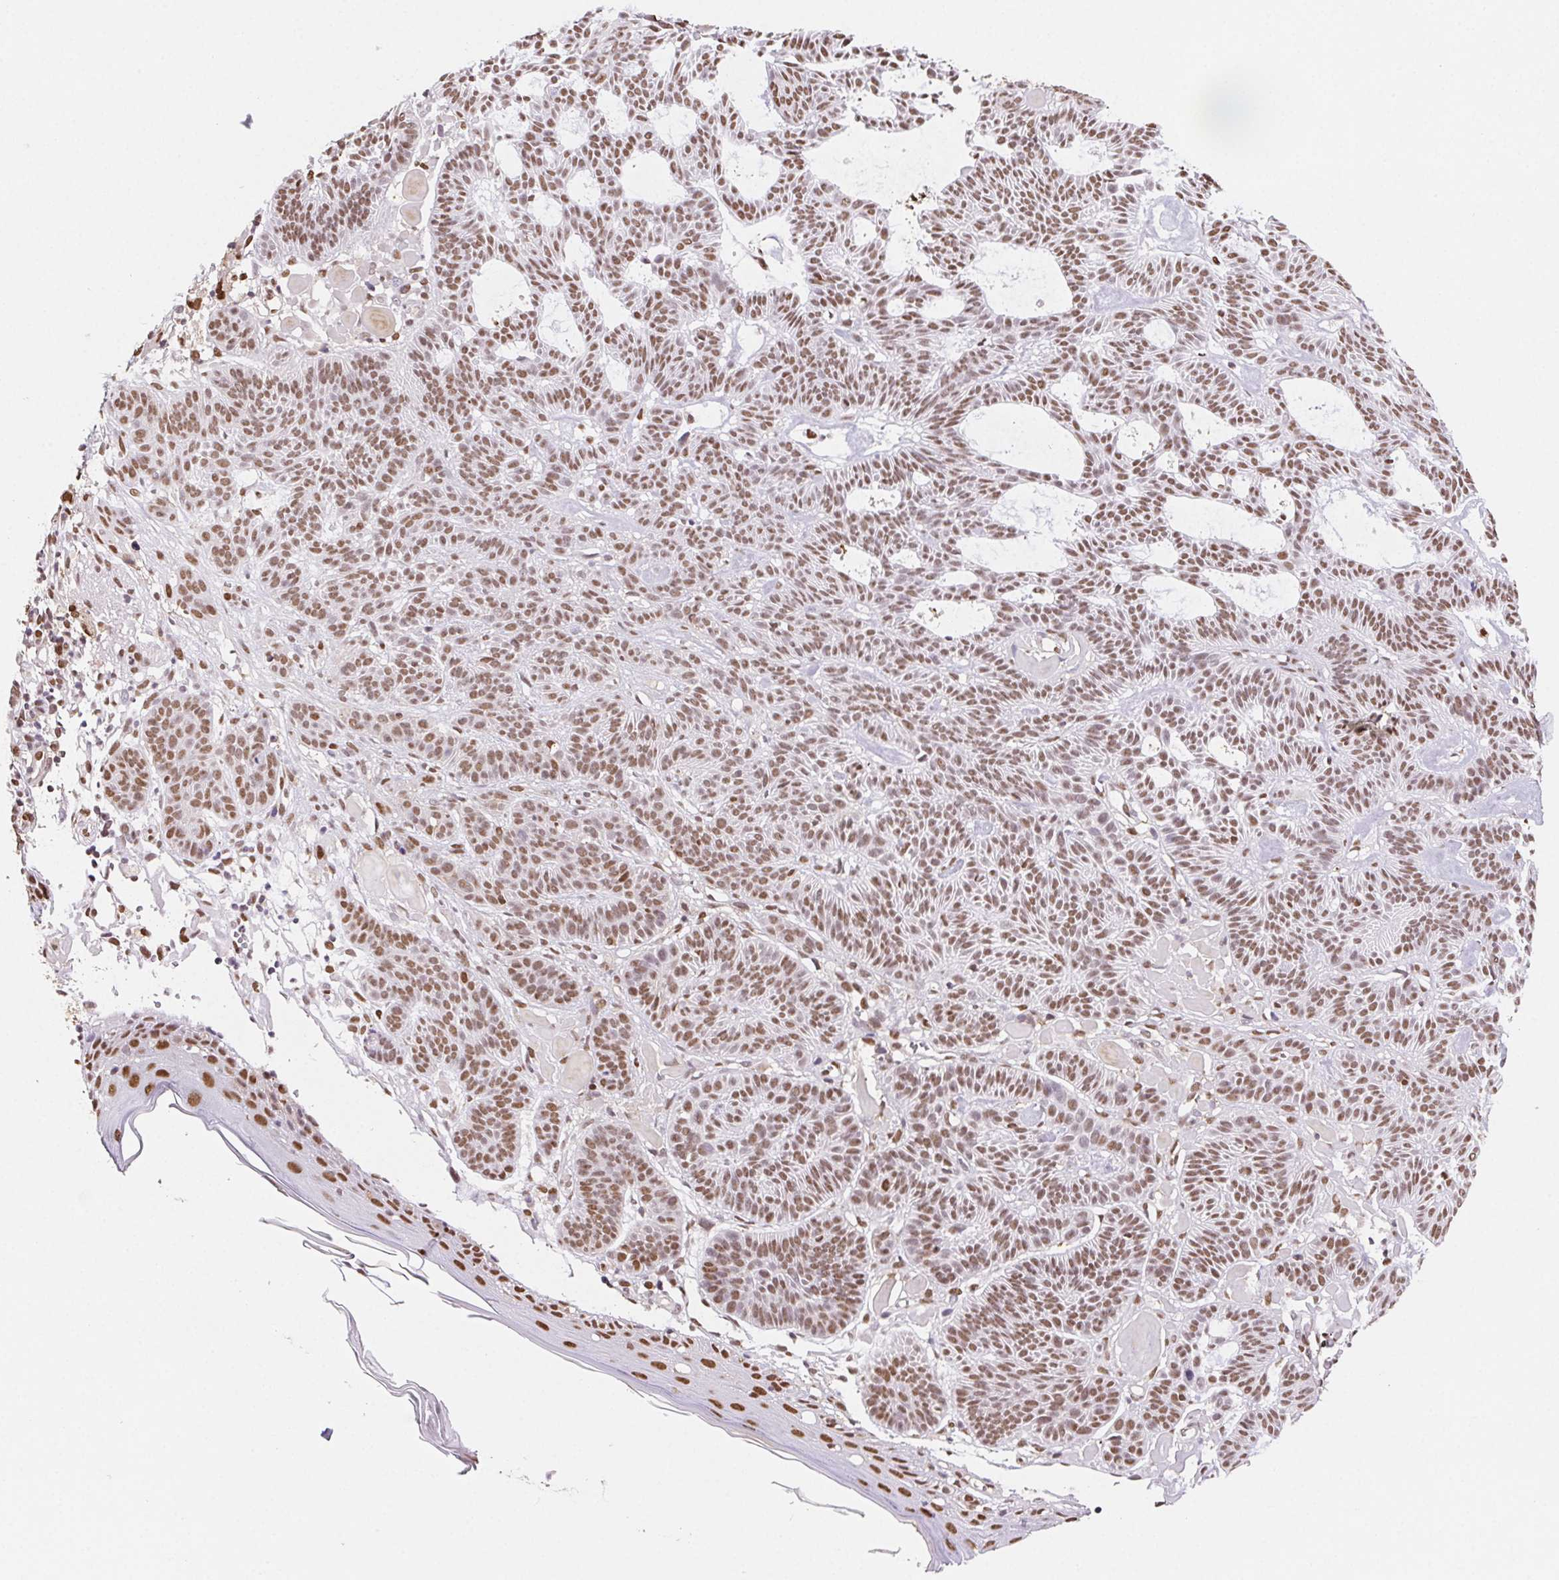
{"staining": {"intensity": "moderate", "quantity": ">75%", "location": "nuclear"}, "tissue": "skin cancer", "cell_type": "Tumor cells", "image_type": "cancer", "snomed": [{"axis": "morphology", "description": "Basal cell carcinoma"}, {"axis": "topography", "description": "Skin"}], "caption": "Protein analysis of skin cancer (basal cell carcinoma) tissue reveals moderate nuclear staining in approximately >75% of tumor cells. The protein is stained brown, and the nuclei are stained in blue (DAB (3,3'-diaminobenzidine) IHC with brightfield microscopy, high magnification).", "gene": "SET", "patient": {"sex": "male", "age": 85}}